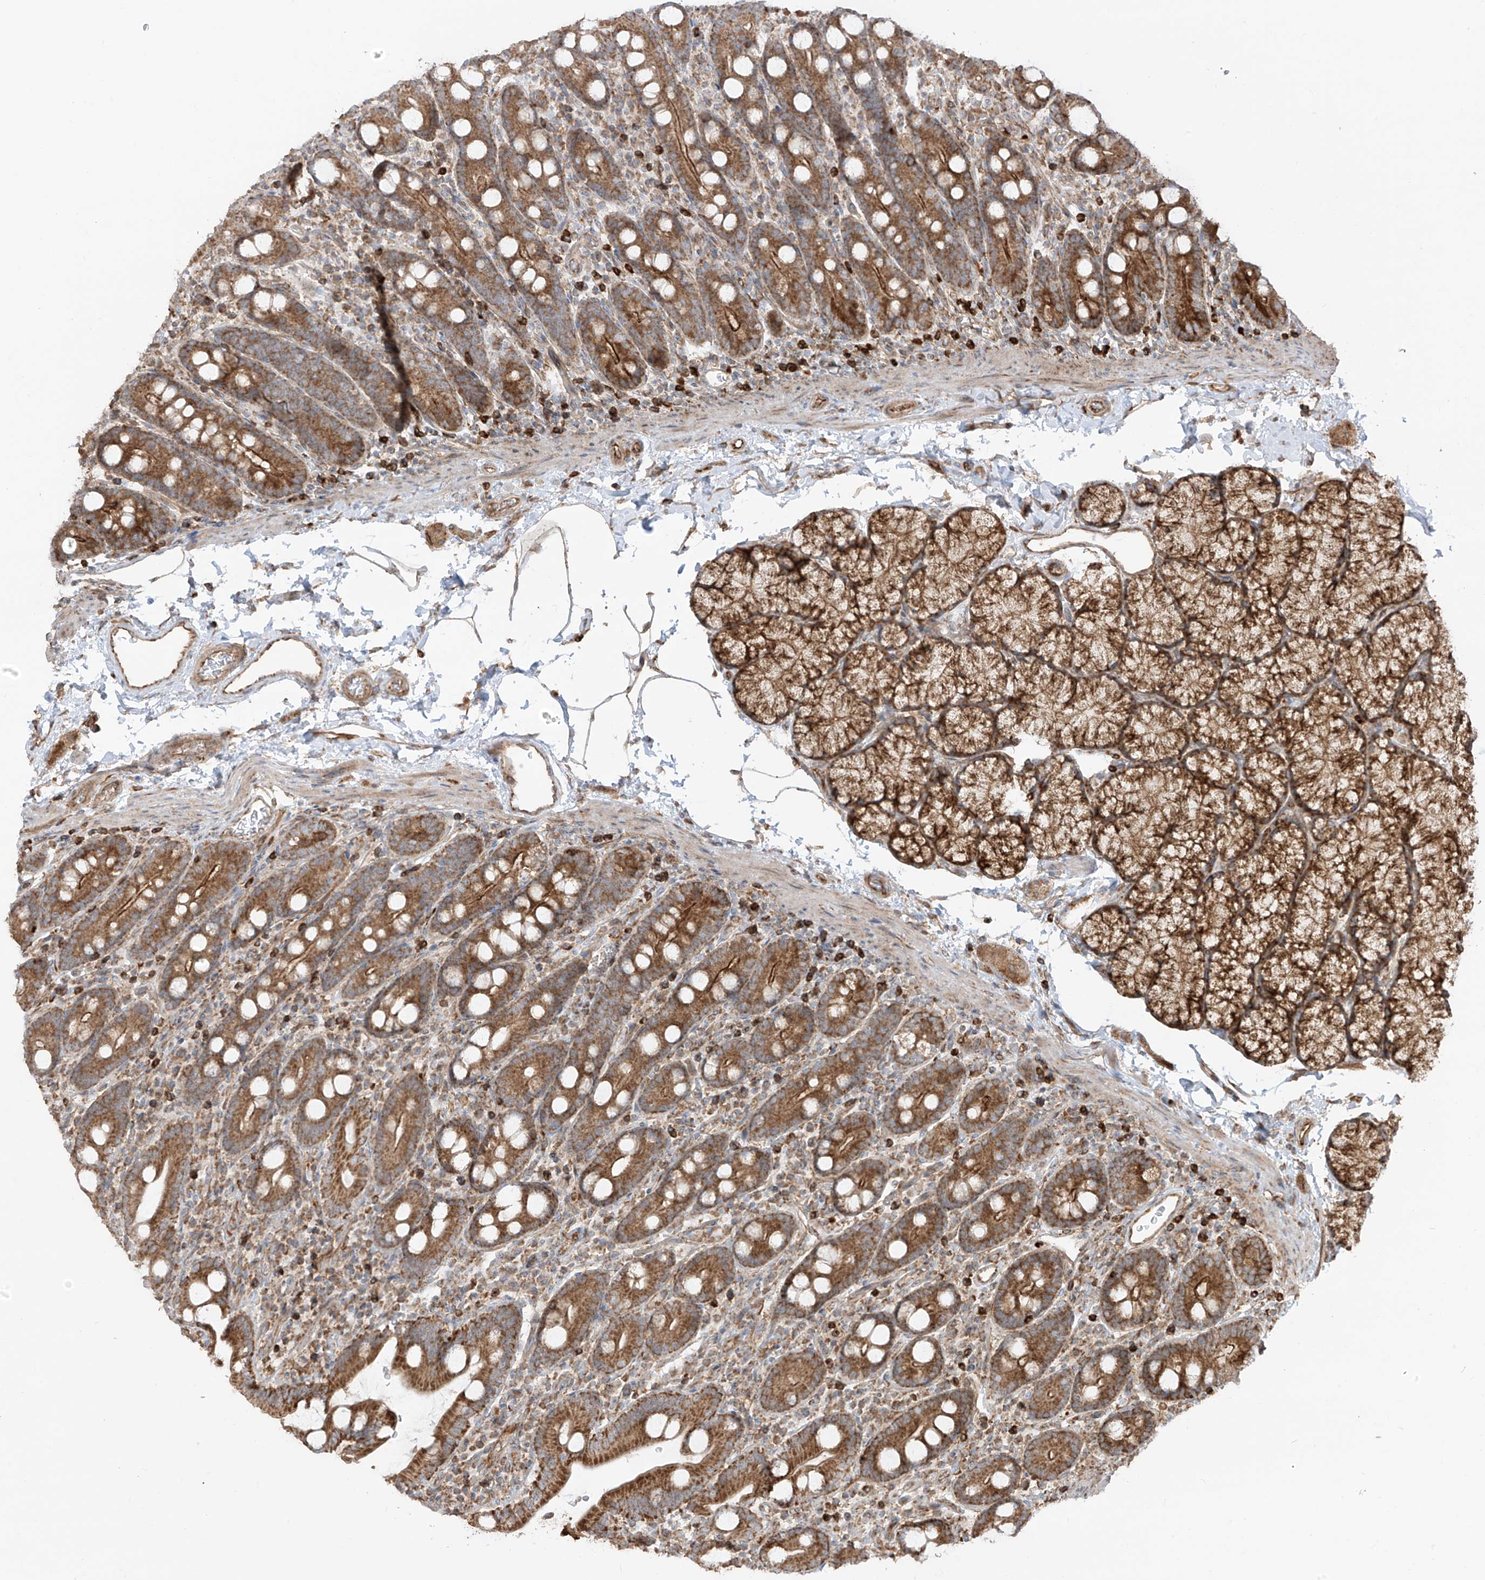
{"staining": {"intensity": "strong", "quantity": ">75%", "location": "cytoplasmic/membranous"}, "tissue": "duodenum", "cell_type": "Glandular cells", "image_type": "normal", "snomed": [{"axis": "morphology", "description": "Normal tissue, NOS"}, {"axis": "topography", "description": "Duodenum"}], "caption": "Human duodenum stained with a protein marker demonstrates strong staining in glandular cells.", "gene": "EIF5B", "patient": {"sex": "male", "age": 35}}